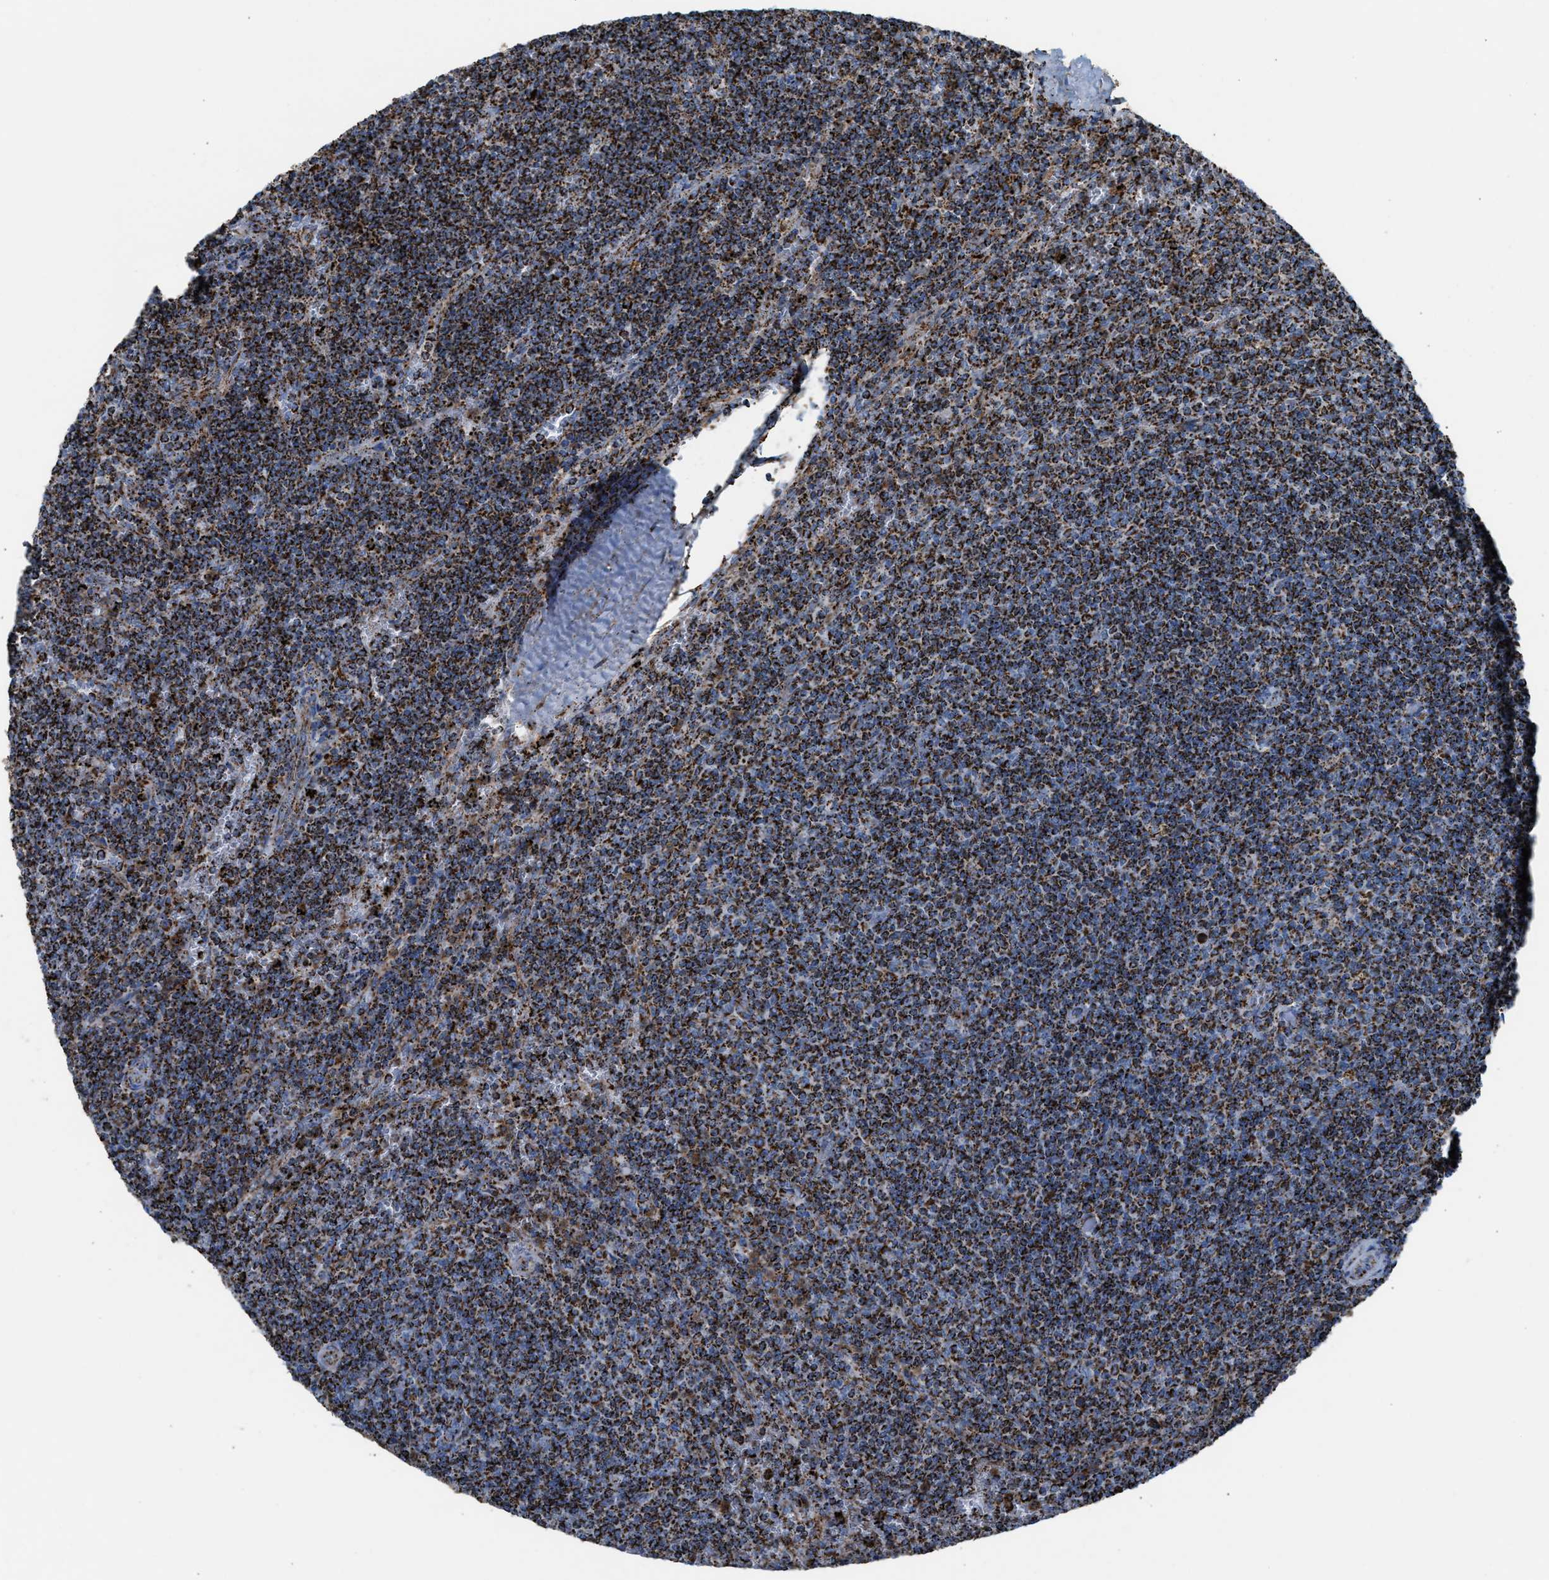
{"staining": {"intensity": "strong", "quantity": ">75%", "location": "cytoplasmic/membranous"}, "tissue": "lymphoma", "cell_type": "Tumor cells", "image_type": "cancer", "snomed": [{"axis": "morphology", "description": "Malignant lymphoma, non-Hodgkin's type, Low grade"}, {"axis": "topography", "description": "Spleen"}], "caption": "Immunohistochemistry of malignant lymphoma, non-Hodgkin's type (low-grade) shows high levels of strong cytoplasmic/membranous staining in about >75% of tumor cells. The protein of interest is shown in brown color, while the nuclei are stained blue.", "gene": "ECHS1", "patient": {"sex": "female", "age": 50}}